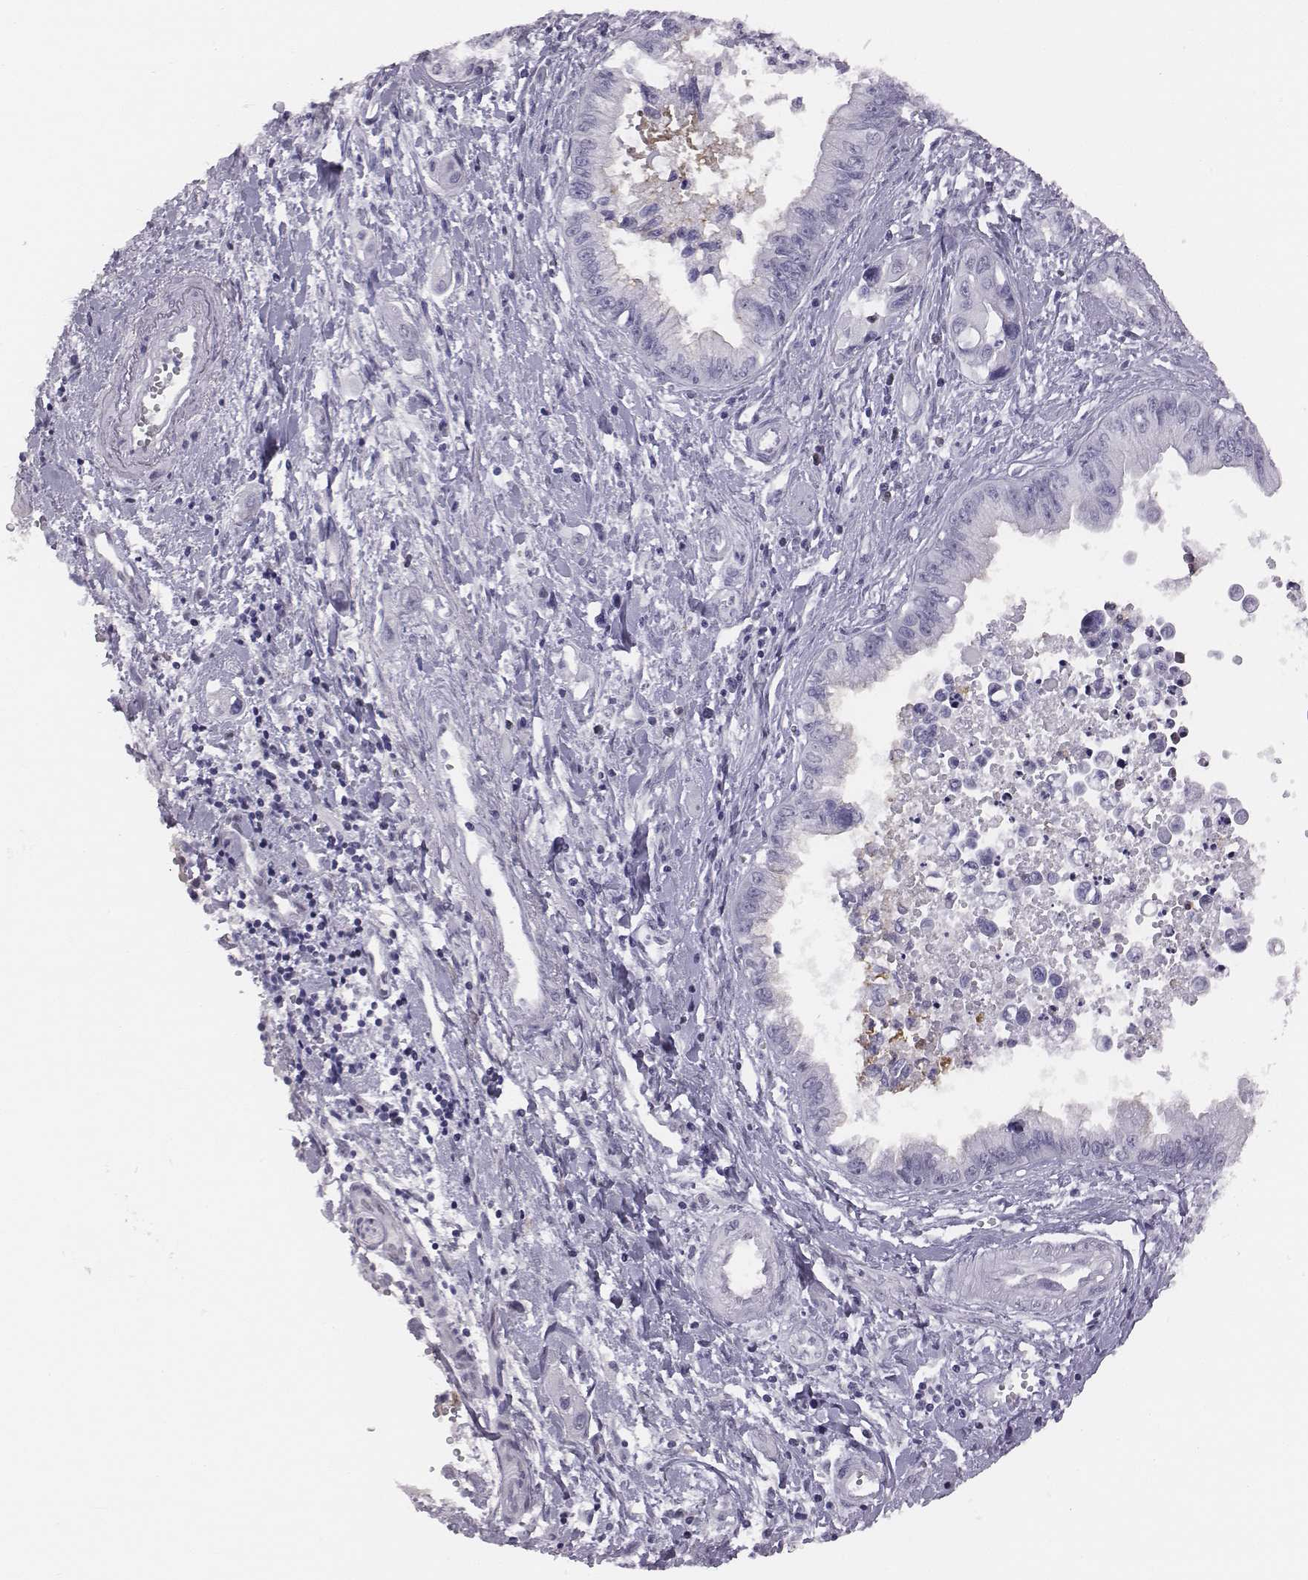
{"staining": {"intensity": "negative", "quantity": "none", "location": "none"}, "tissue": "pancreatic cancer", "cell_type": "Tumor cells", "image_type": "cancer", "snomed": [{"axis": "morphology", "description": "Adenocarcinoma, NOS"}, {"axis": "topography", "description": "Pancreas"}], "caption": "A photomicrograph of human pancreatic adenocarcinoma is negative for staining in tumor cells.", "gene": "ACOD1", "patient": {"sex": "male", "age": 60}}